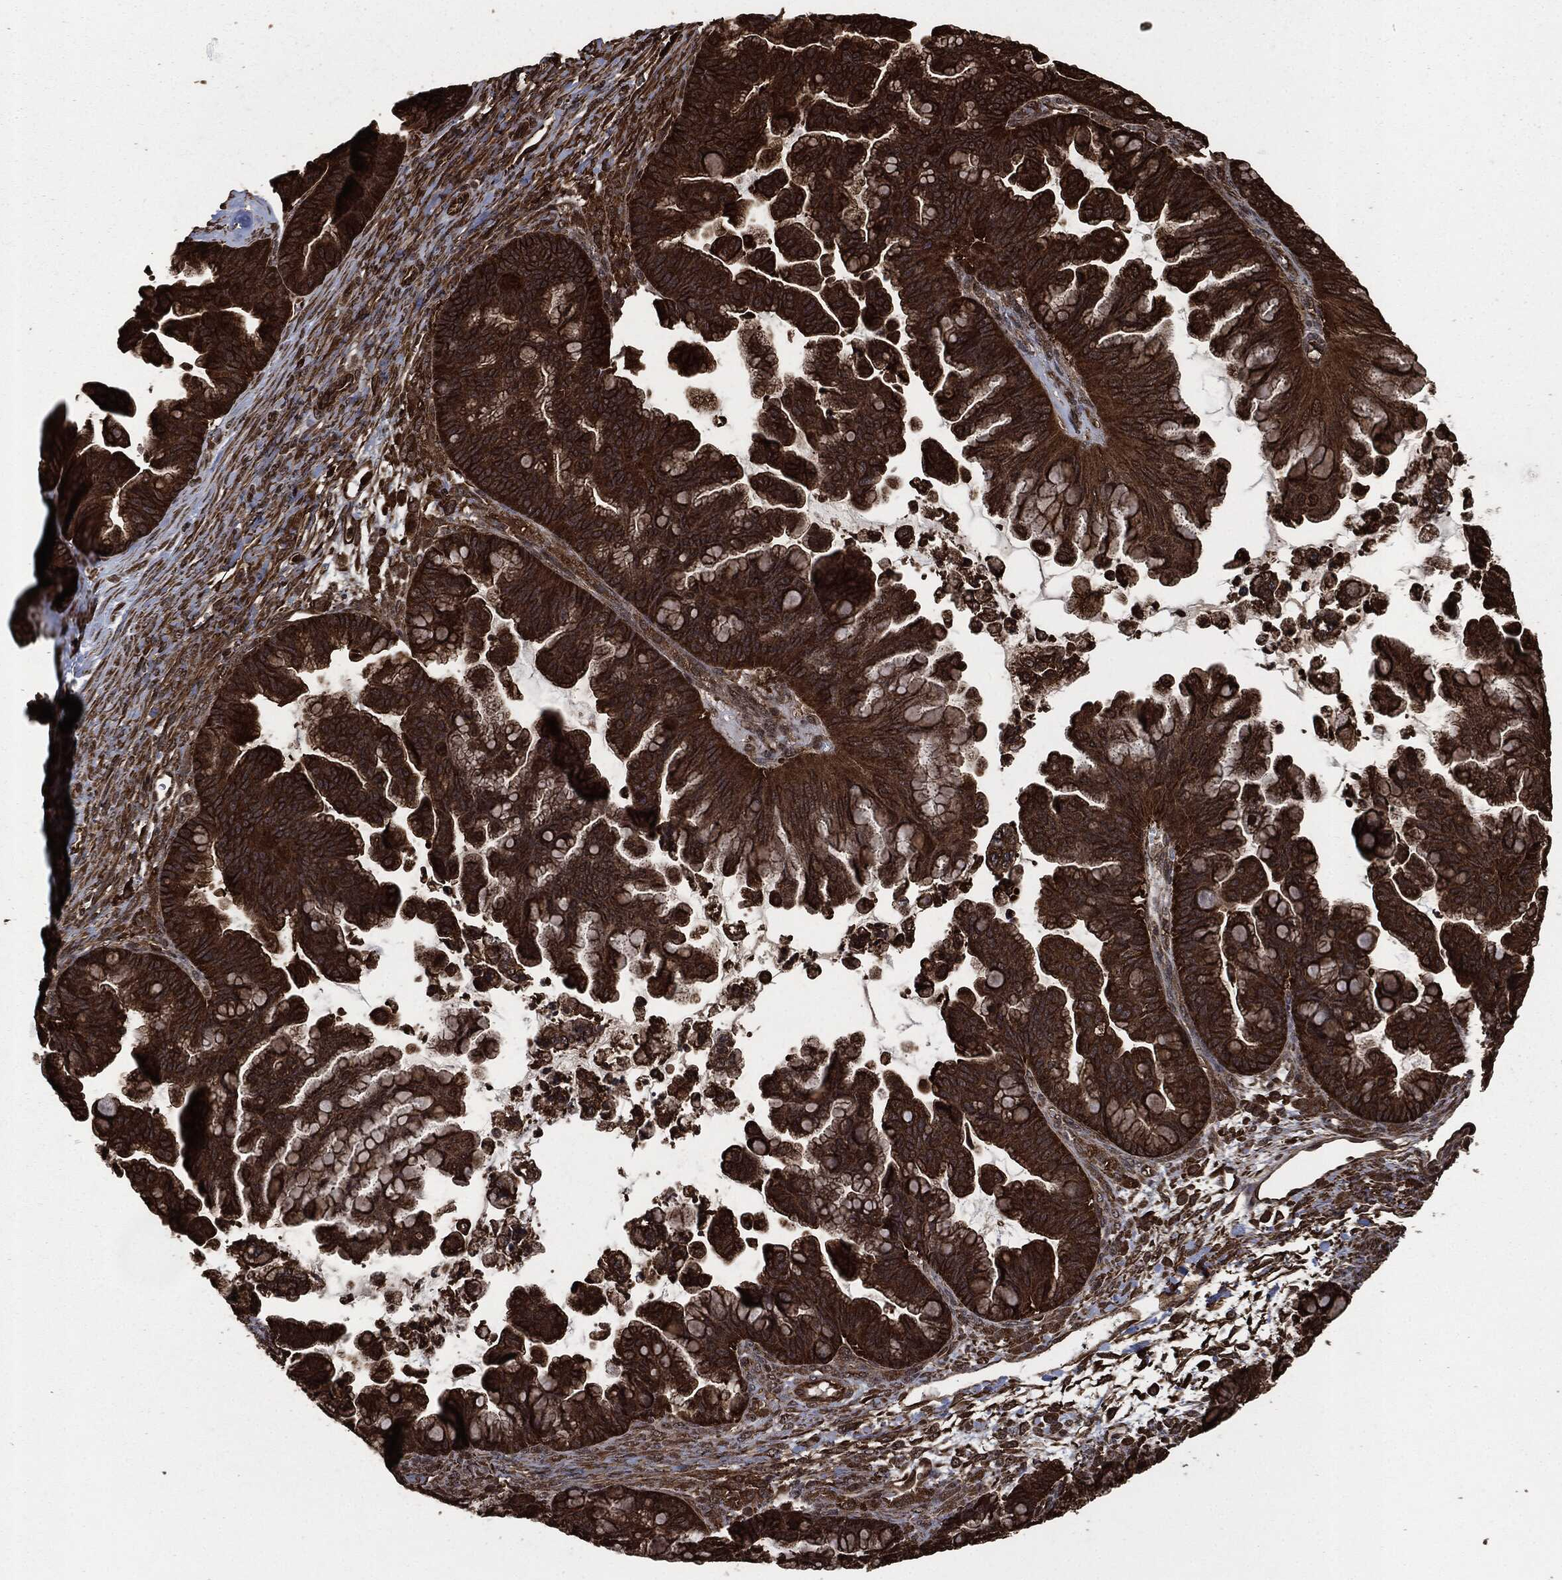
{"staining": {"intensity": "strong", "quantity": ">75%", "location": "cytoplasmic/membranous"}, "tissue": "ovarian cancer", "cell_type": "Tumor cells", "image_type": "cancer", "snomed": [{"axis": "morphology", "description": "Cystadenocarcinoma, mucinous, NOS"}, {"axis": "topography", "description": "Ovary"}], "caption": "This micrograph displays IHC staining of human ovarian cancer, with high strong cytoplasmic/membranous expression in approximately >75% of tumor cells.", "gene": "HRAS", "patient": {"sex": "female", "age": 67}}